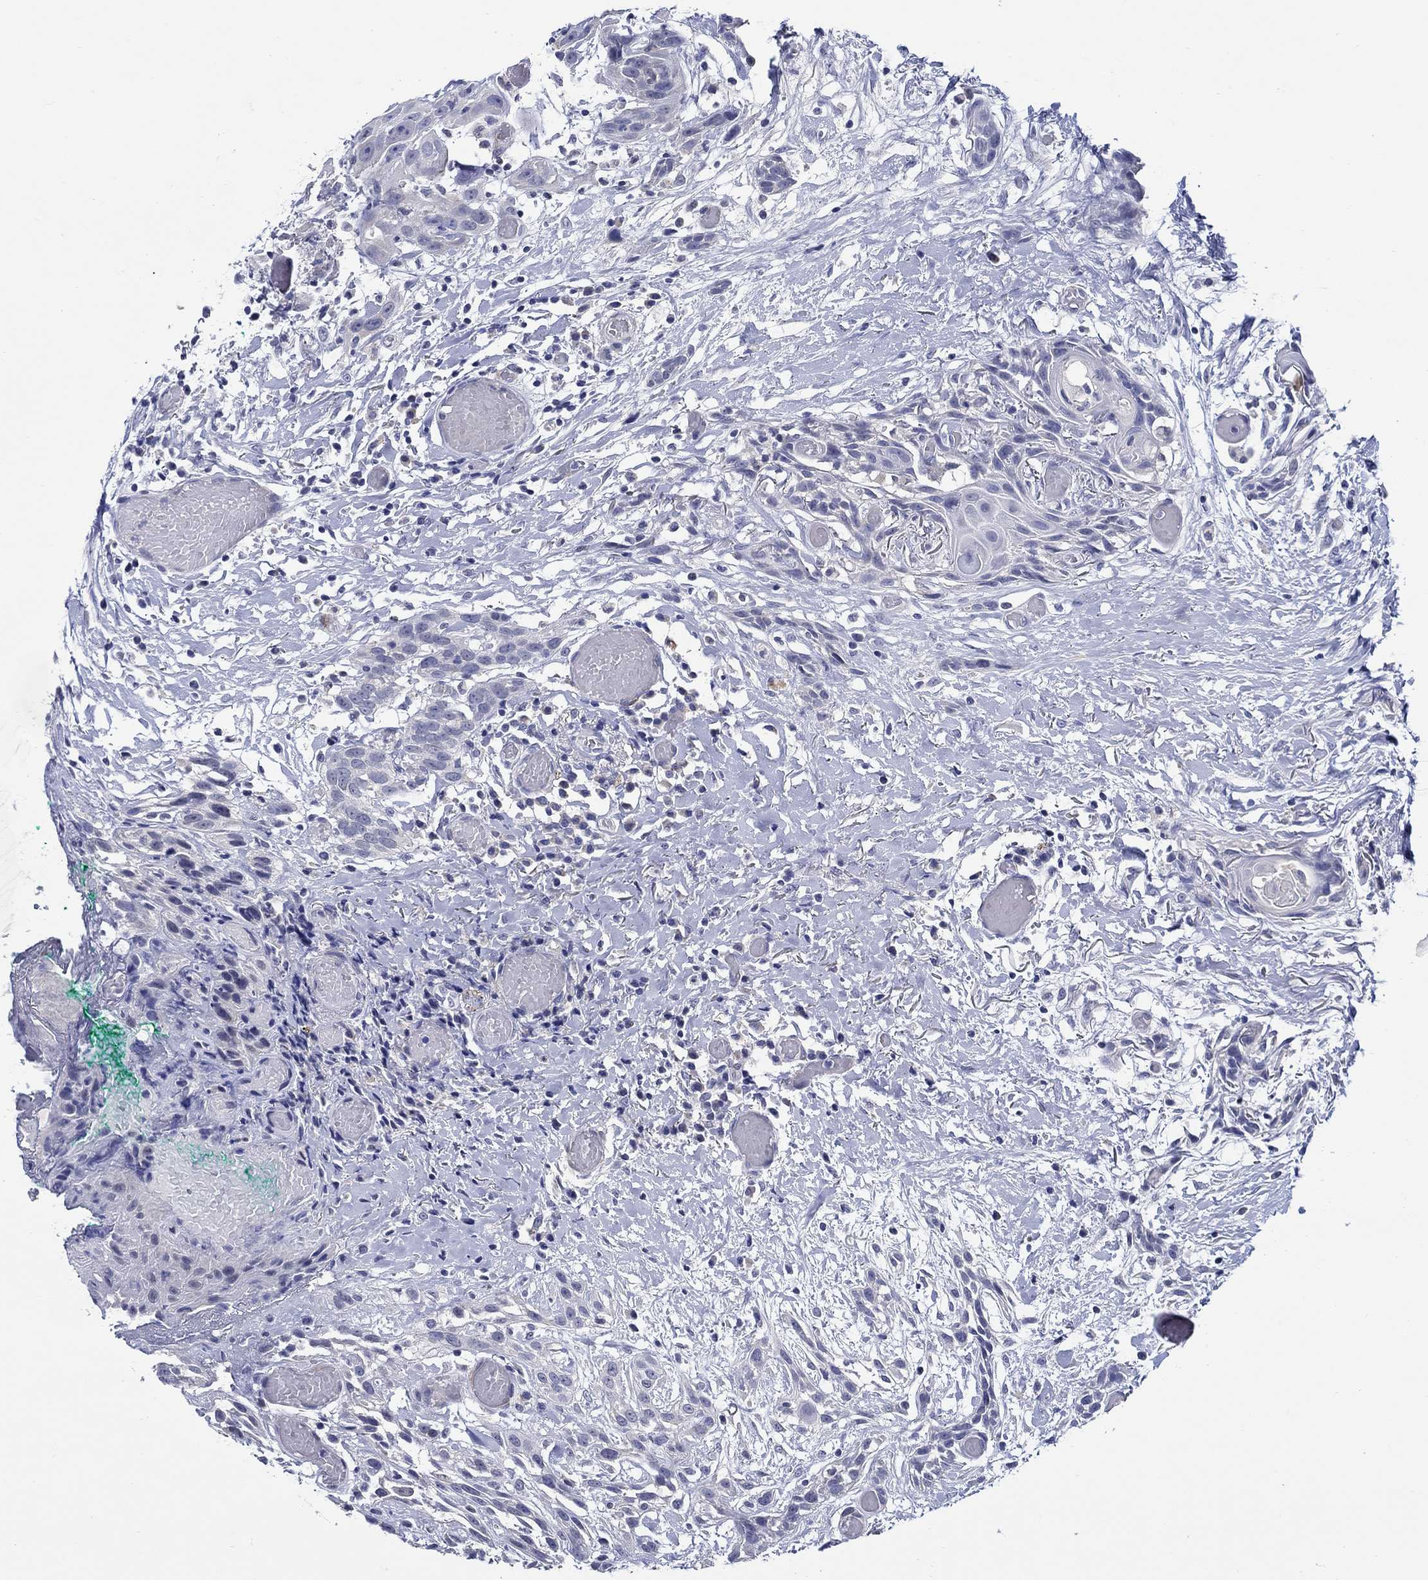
{"staining": {"intensity": "negative", "quantity": "none", "location": "none"}, "tissue": "head and neck cancer", "cell_type": "Tumor cells", "image_type": "cancer", "snomed": [{"axis": "morphology", "description": "Normal tissue, NOS"}, {"axis": "morphology", "description": "Squamous cell carcinoma, NOS"}, {"axis": "topography", "description": "Oral tissue"}, {"axis": "topography", "description": "Salivary gland"}, {"axis": "topography", "description": "Head-Neck"}], "caption": "DAB immunohistochemical staining of human squamous cell carcinoma (head and neck) exhibits no significant expression in tumor cells. (DAB IHC with hematoxylin counter stain).", "gene": "MC2R", "patient": {"sex": "female", "age": 62}}